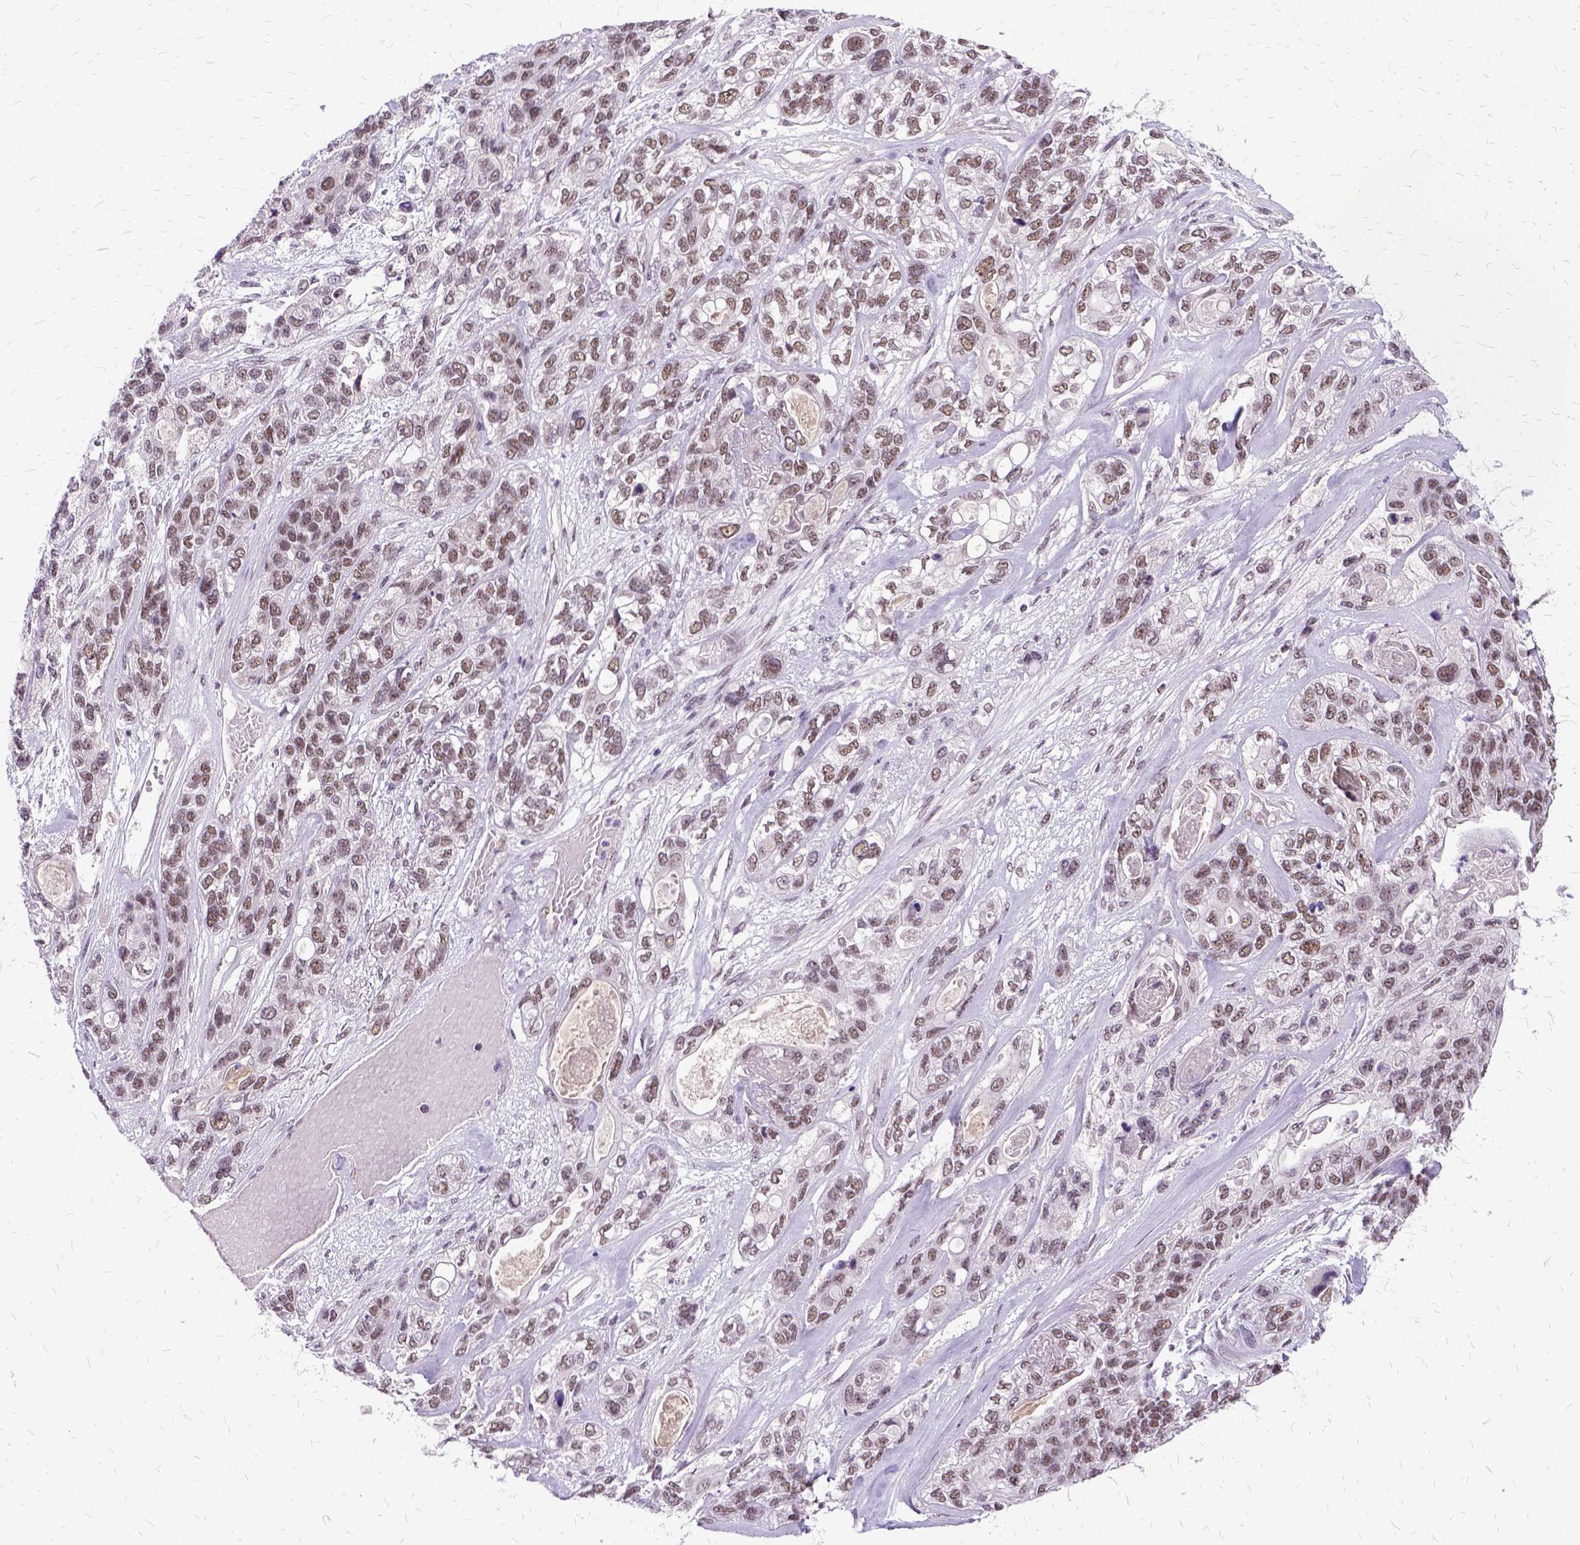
{"staining": {"intensity": "moderate", "quantity": "<25%", "location": "nuclear"}, "tissue": "lung cancer", "cell_type": "Tumor cells", "image_type": "cancer", "snomed": [{"axis": "morphology", "description": "Squamous cell carcinoma, NOS"}, {"axis": "topography", "description": "Lung"}], "caption": "High-power microscopy captured an immunohistochemistry micrograph of lung squamous cell carcinoma, revealing moderate nuclear staining in approximately <25% of tumor cells. (Stains: DAB in brown, nuclei in blue, Microscopy: brightfield microscopy at high magnification).", "gene": "SETD1A", "patient": {"sex": "female", "age": 70}}